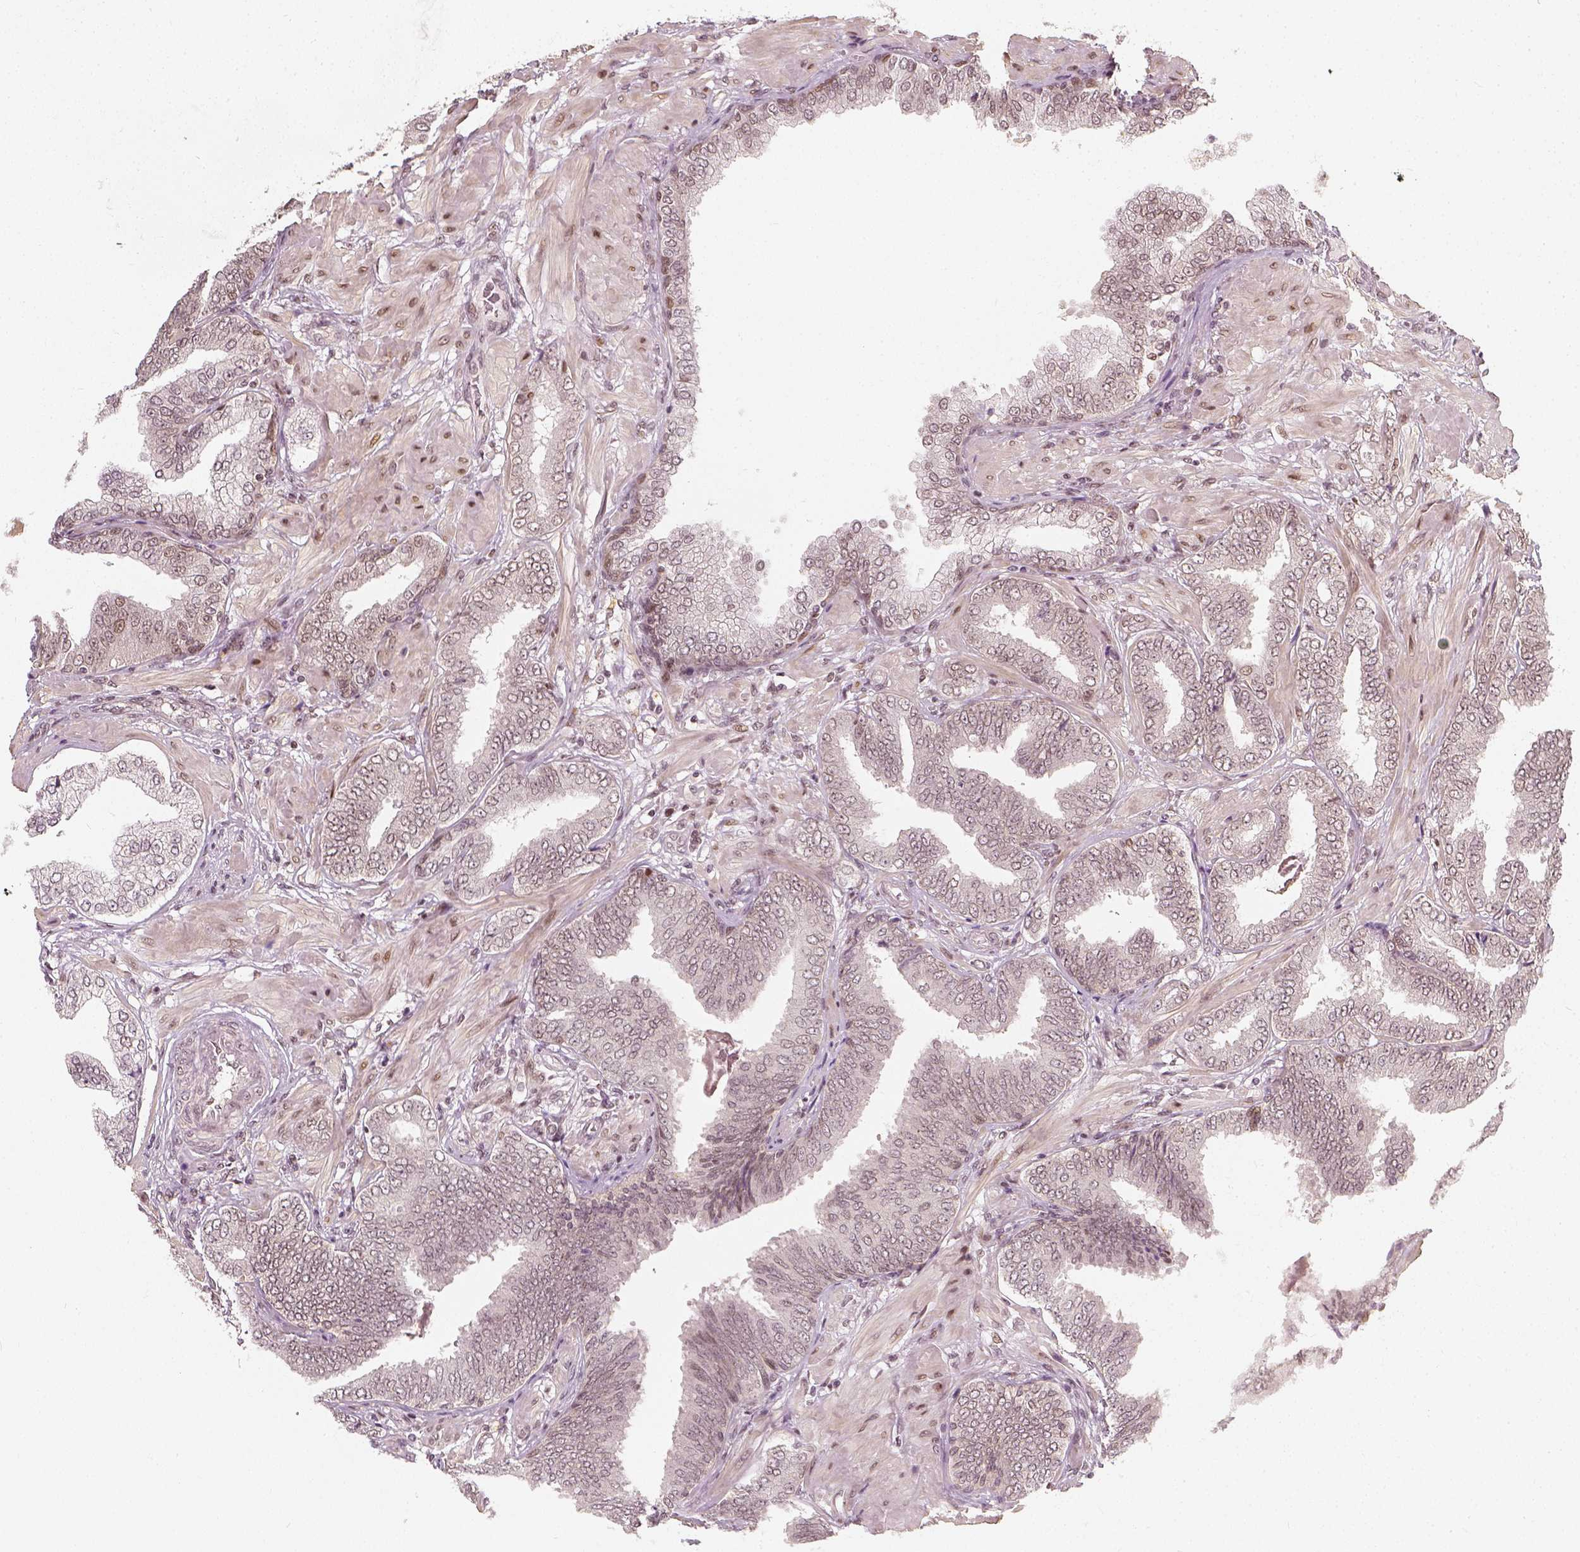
{"staining": {"intensity": "negative", "quantity": "none", "location": "none"}, "tissue": "prostate cancer", "cell_type": "Tumor cells", "image_type": "cancer", "snomed": [{"axis": "morphology", "description": "Adenocarcinoma, Low grade"}, {"axis": "topography", "description": "Prostate"}], "caption": "IHC photomicrograph of human prostate adenocarcinoma (low-grade) stained for a protein (brown), which reveals no expression in tumor cells.", "gene": "ZMAT3", "patient": {"sex": "male", "age": 55}}